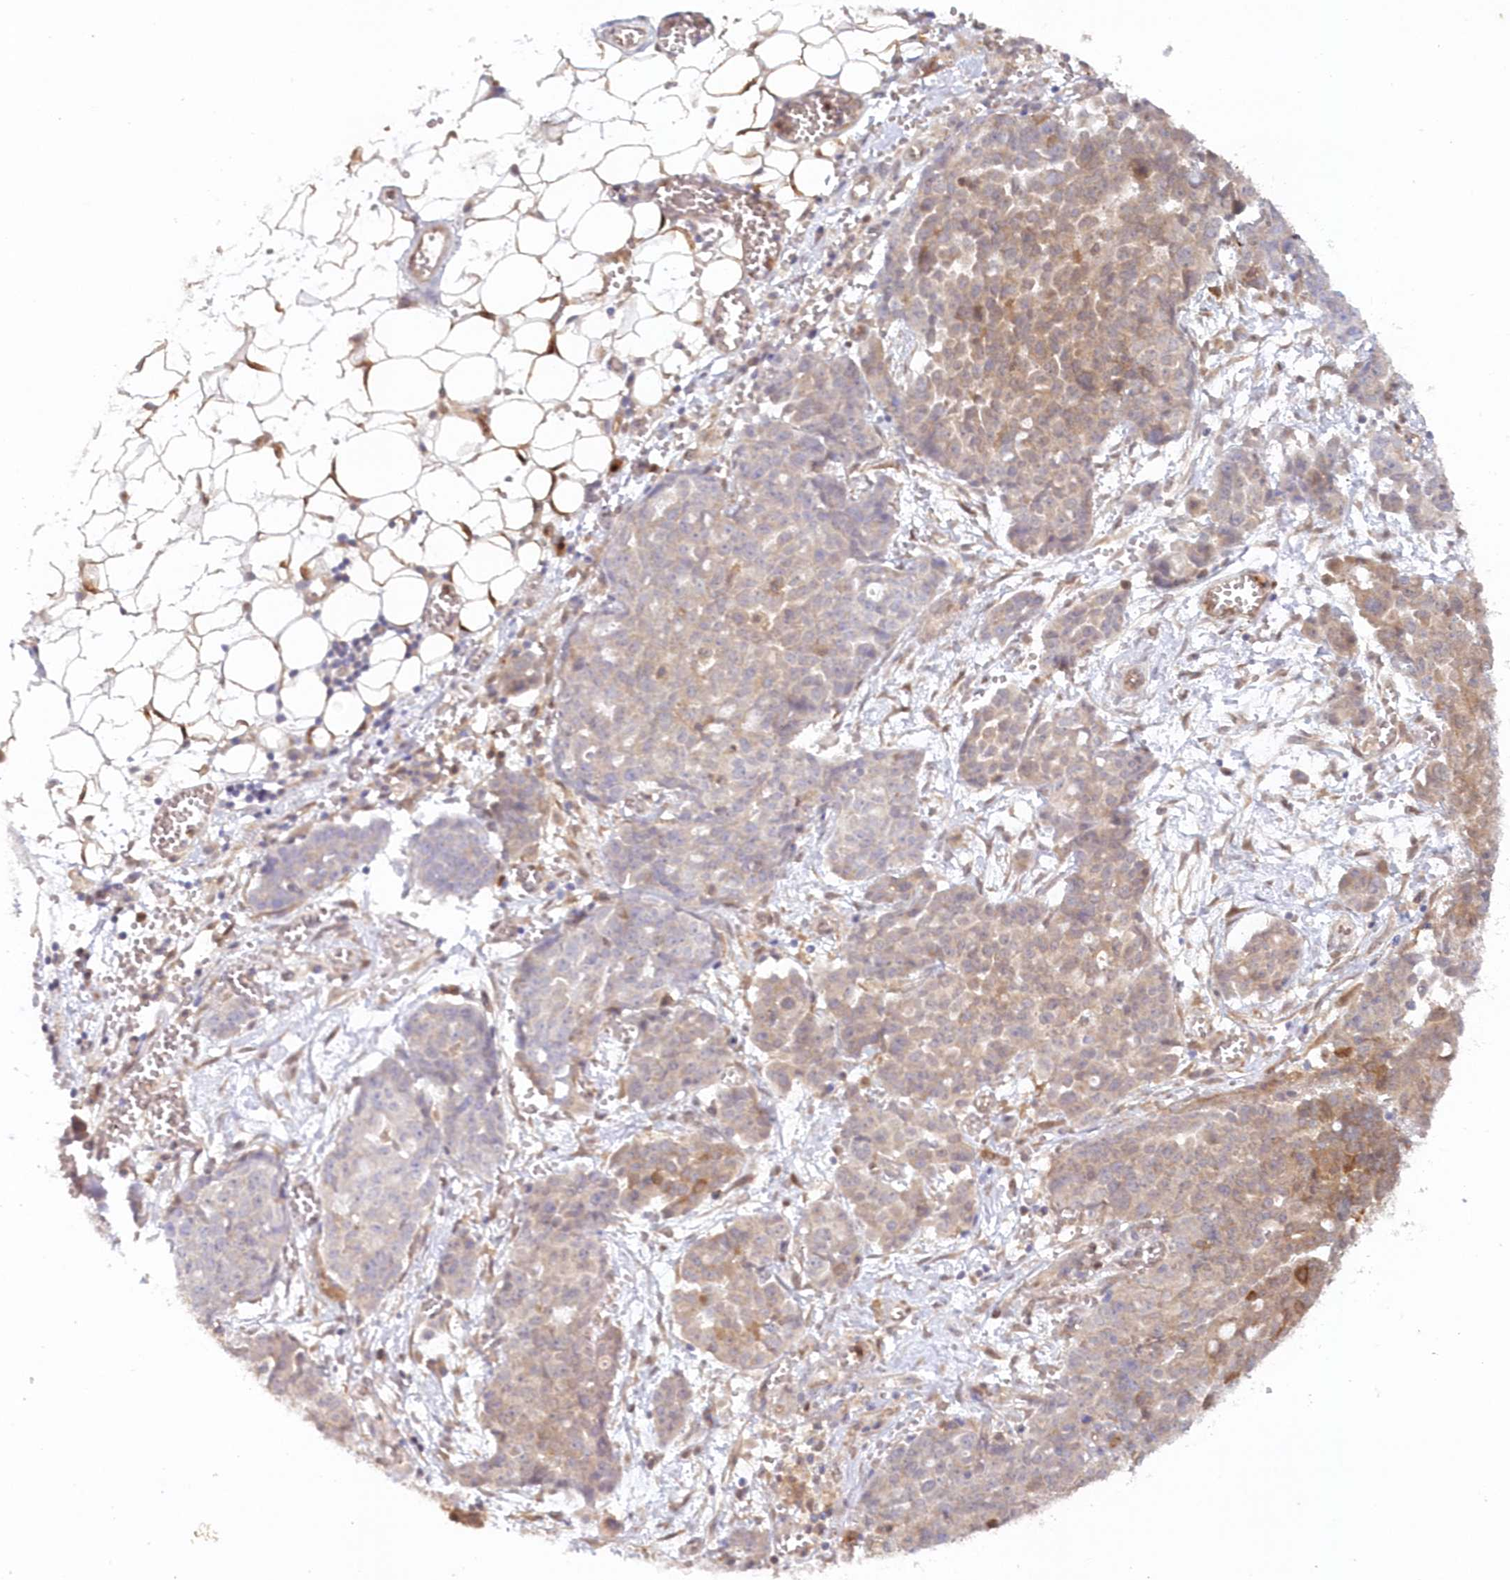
{"staining": {"intensity": "weak", "quantity": "<25%", "location": "cytoplasmic/membranous"}, "tissue": "ovarian cancer", "cell_type": "Tumor cells", "image_type": "cancer", "snomed": [{"axis": "morphology", "description": "Cystadenocarcinoma, serous, NOS"}, {"axis": "topography", "description": "Soft tissue"}, {"axis": "topography", "description": "Ovary"}], "caption": "An immunohistochemistry (IHC) photomicrograph of ovarian serous cystadenocarcinoma is shown. There is no staining in tumor cells of ovarian serous cystadenocarcinoma.", "gene": "GBE1", "patient": {"sex": "female", "age": 57}}